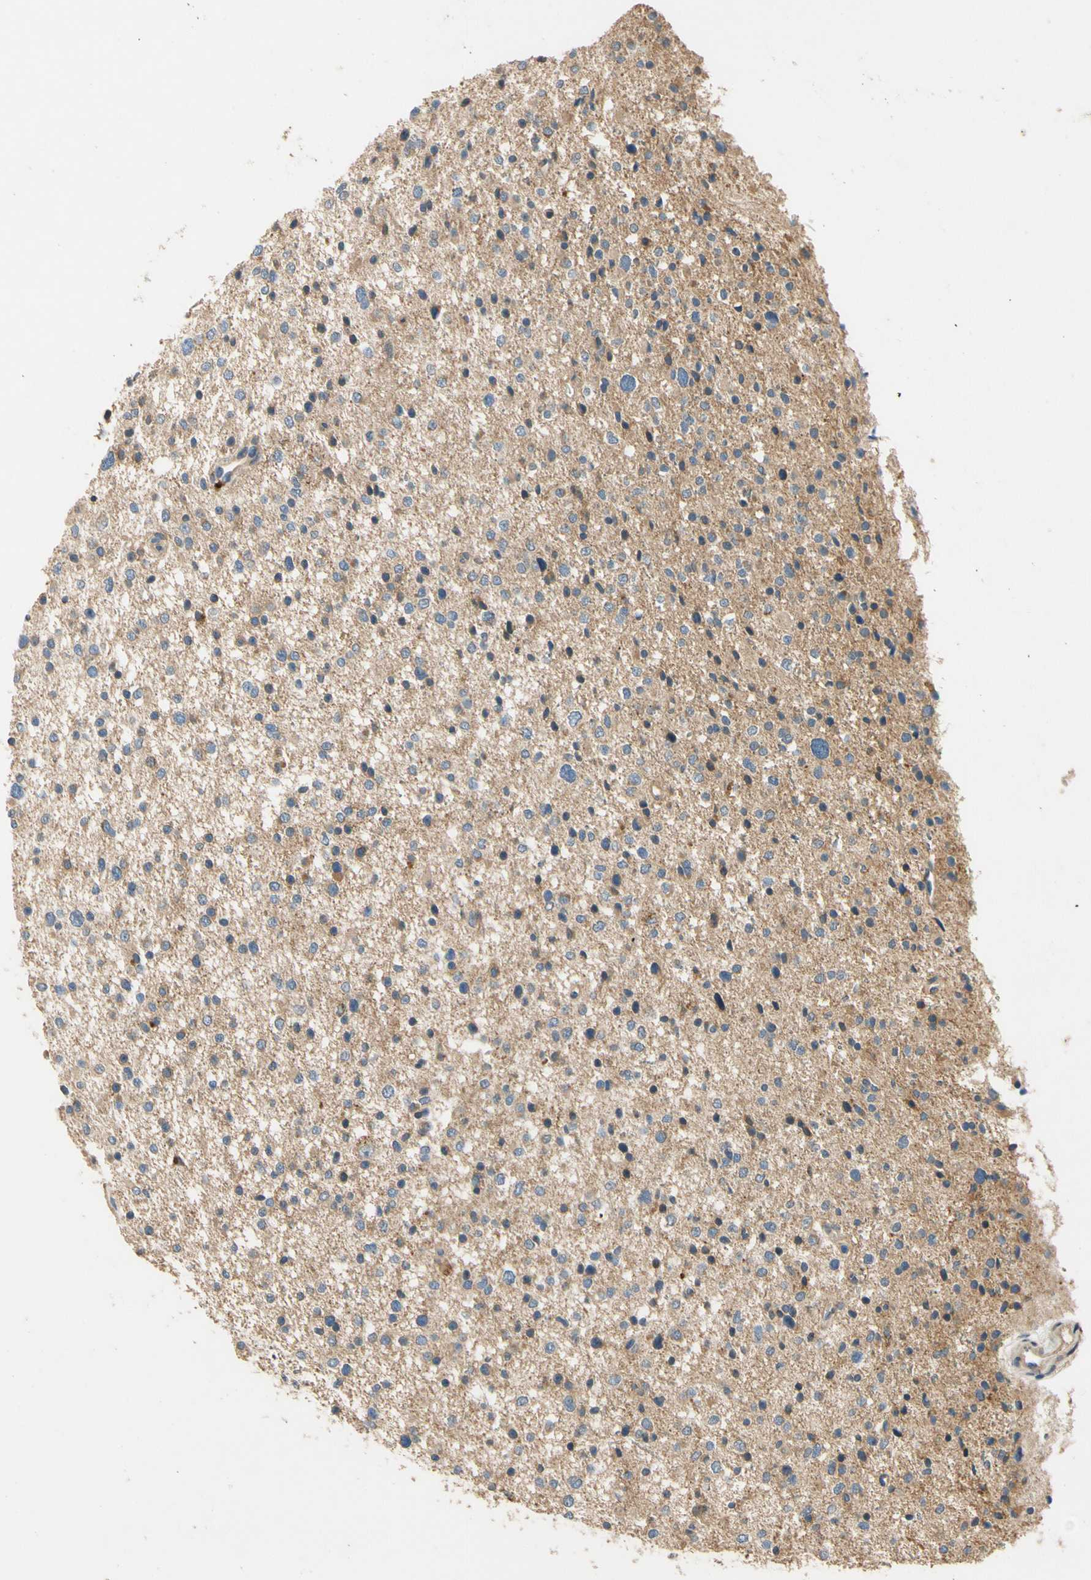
{"staining": {"intensity": "negative", "quantity": "none", "location": "none"}, "tissue": "glioma", "cell_type": "Tumor cells", "image_type": "cancer", "snomed": [{"axis": "morphology", "description": "Glioma, malignant, Low grade"}, {"axis": "topography", "description": "Brain"}], "caption": "High power microscopy histopathology image of an immunohistochemistry (IHC) photomicrograph of glioma, revealing no significant staining in tumor cells.", "gene": "ALKBH3", "patient": {"sex": "female", "age": 37}}